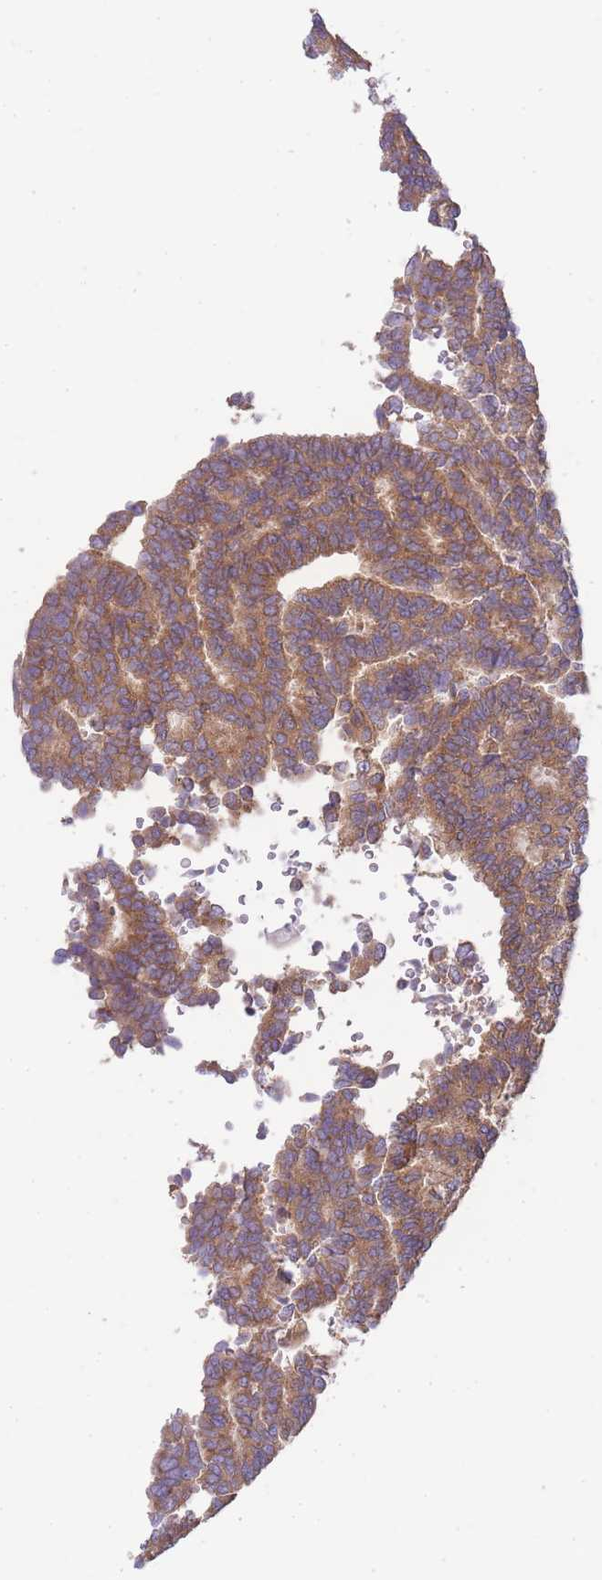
{"staining": {"intensity": "moderate", "quantity": ">75%", "location": "cytoplasmic/membranous"}, "tissue": "thyroid cancer", "cell_type": "Tumor cells", "image_type": "cancer", "snomed": [{"axis": "morphology", "description": "Papillary adenocarcinoma, NOS"}, {"axis": "topography", "description": "Thyroid gland"}], "caption": "An IHC photomicrograph of tumor tissue is shown. Protein staining in brown highlights moderate cytoplasmic/membranous positivity in thyroid cancer within tumor cells.", "gene": "BEX1", "patient": {"sex": "female", "age": 35}}